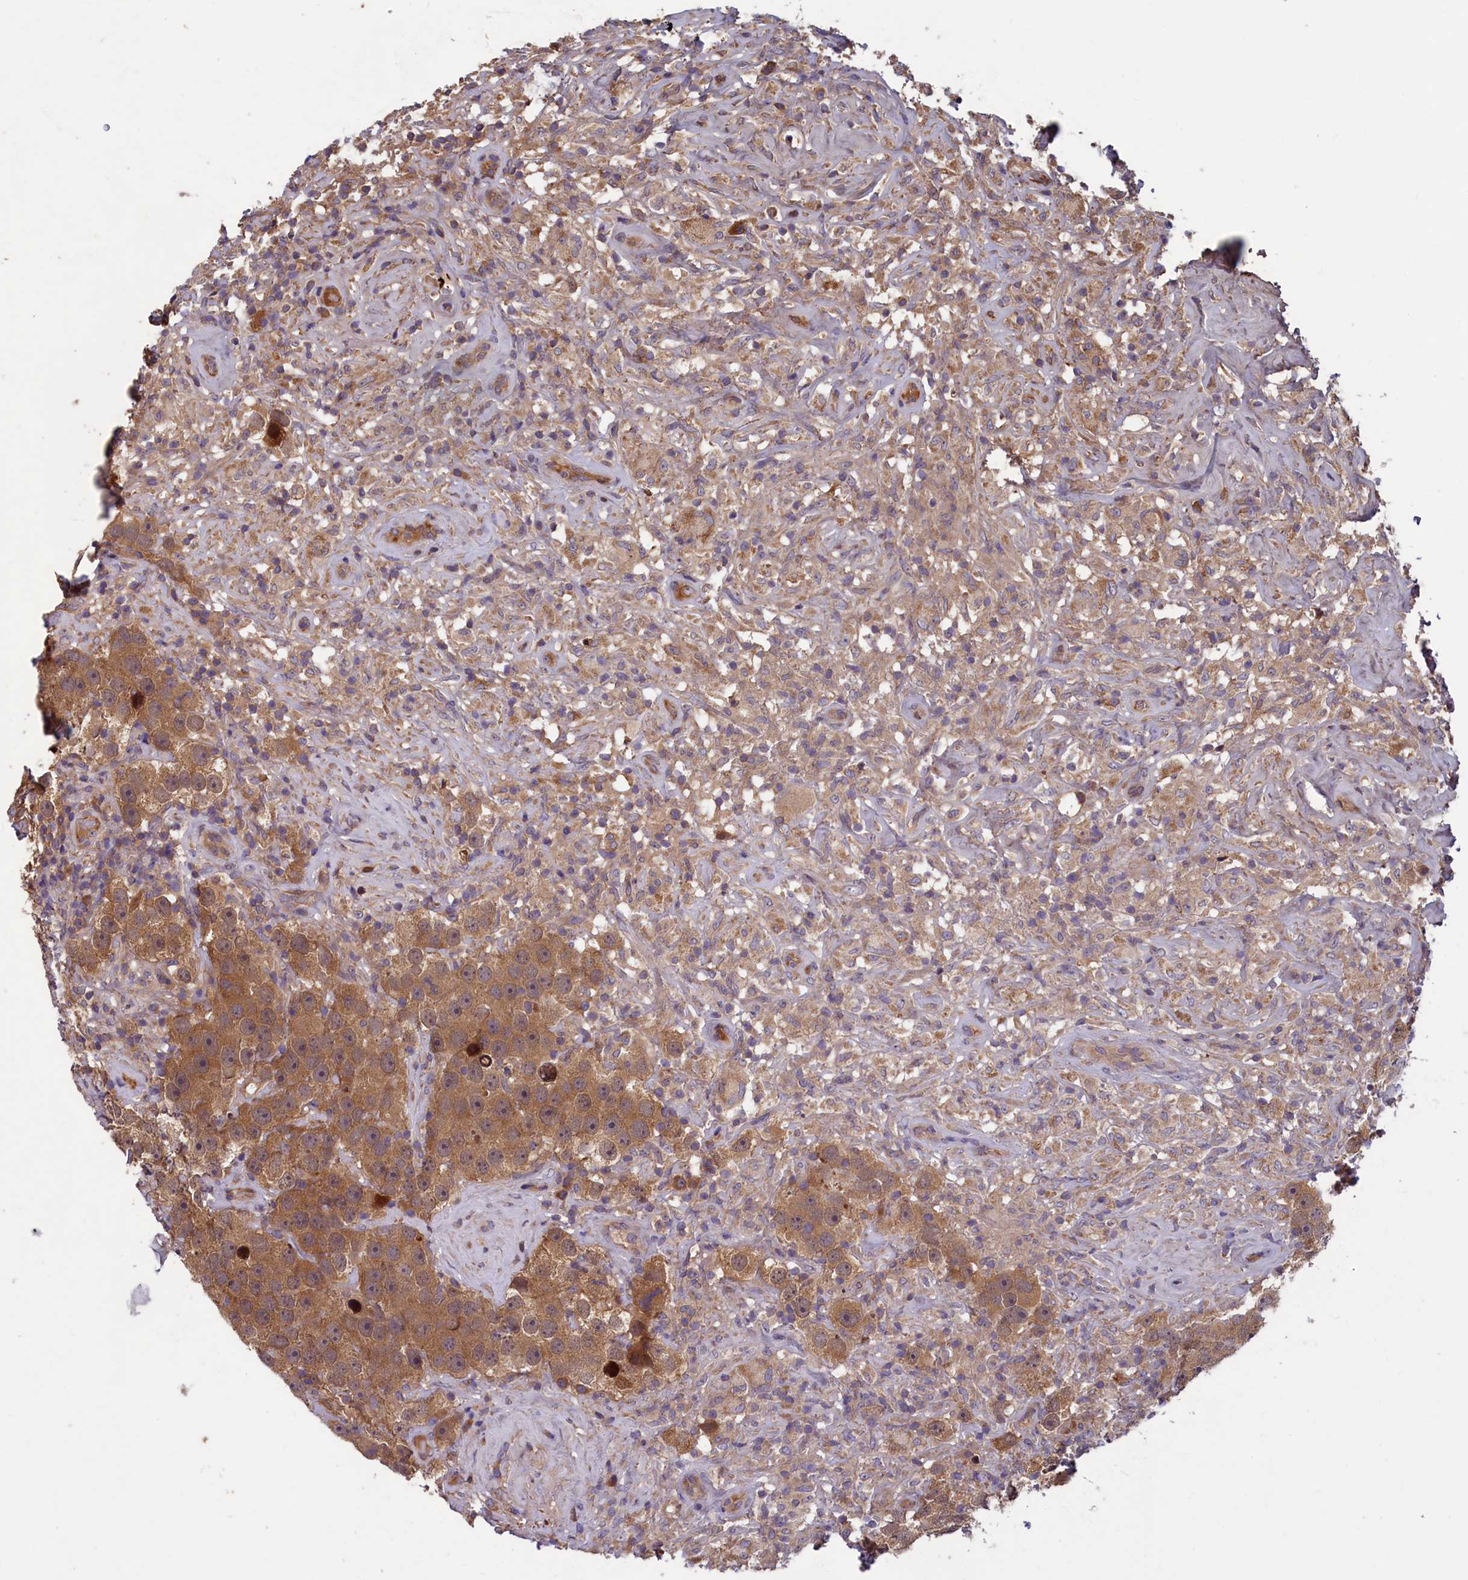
{"staining": {"intensity": "moderate", "quantity": ">75%", "location": "cytoplasmic/membranous"}, "tissue": "testis cancer", "cell_type": "Tumor cells", "image_type": "cancer", "snomed": [{"axis": "morphology", "description": "Seminoma, NOS"}, {"axis": "topography", "description": "Testis"}], "caption": "Immunohistochemistry micrograph of neoplastic tissue: seminoma (testis) stained using IHC displays medium levels of moderate protein expression localized specifically in the cytoplasmic/membranous of tumor cells, appearing as a cytoplasmic/membranous brown color.", "gene": "CCDC15", "patient": {"sex": "male", "age": 49}}